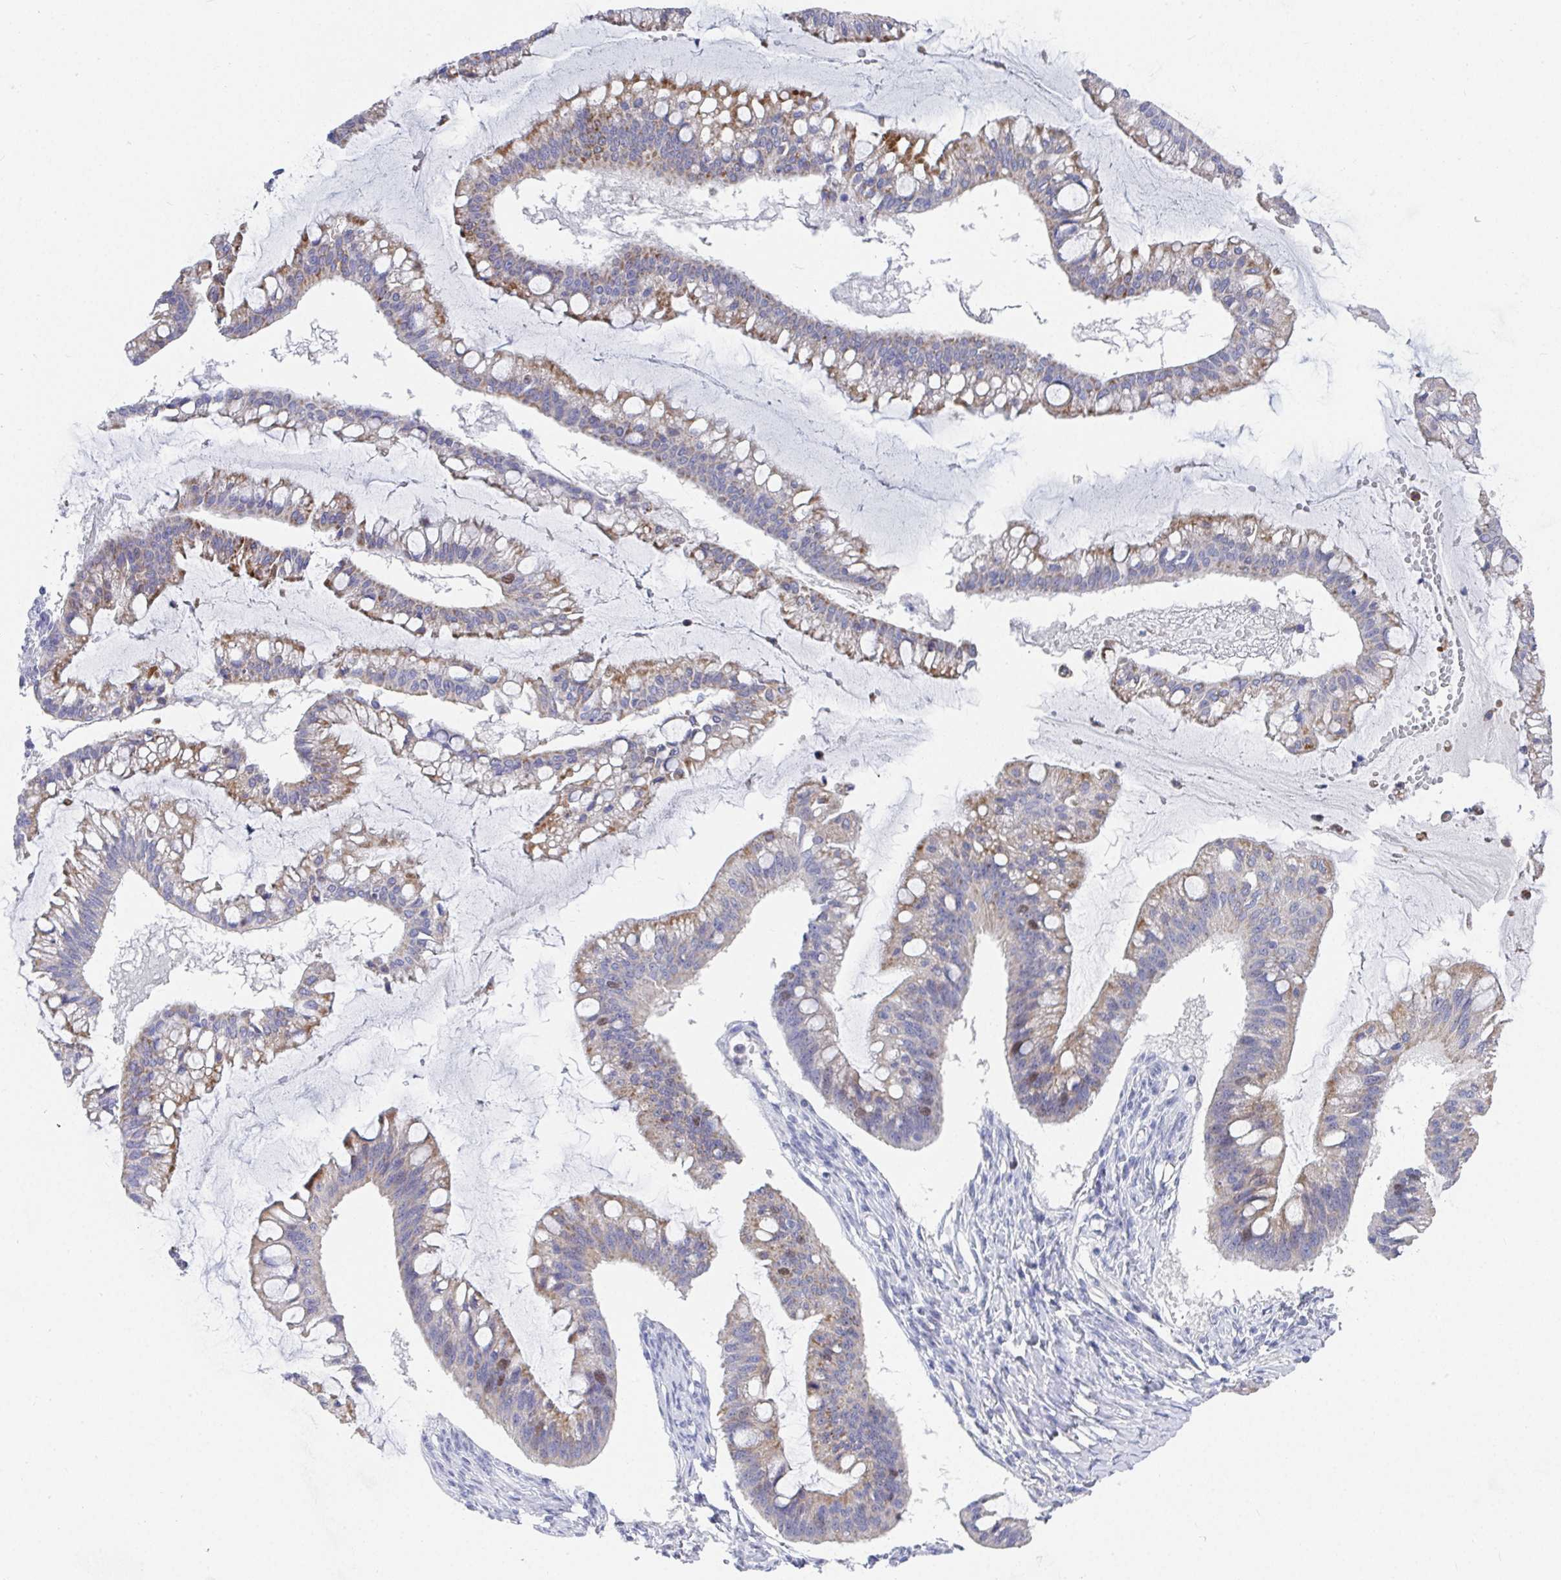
{"staining": {"intensity": "moderate", "quantity": "25%-75%", "location": "cytoplasmic/membranous"}, "tissue": "ovarian cancer", "cell_type": "Tumor cells", "image_type": "cancer", "snomed": [{"axis": "morphology", "description": "Cystadenocarcinoma, mucinous, NOS"}, {"axis": "topography", "description": "Ovary"}], "caption": "DAB (3,3'-diaminobenzidine) immunohistochemical staining of human ovarian cancer (mucinous cystadenocarcinoma) displays moderate cytoplasmic/membranous protein staining in about 25%-75% of tumor cells. (DAB (3,3'-diaminobenzidine) IHC, brown staining for protein, blue staining for nuclei).", "gene": "ATP5F1C", "patient": {"sex": "female", "age": 73}}